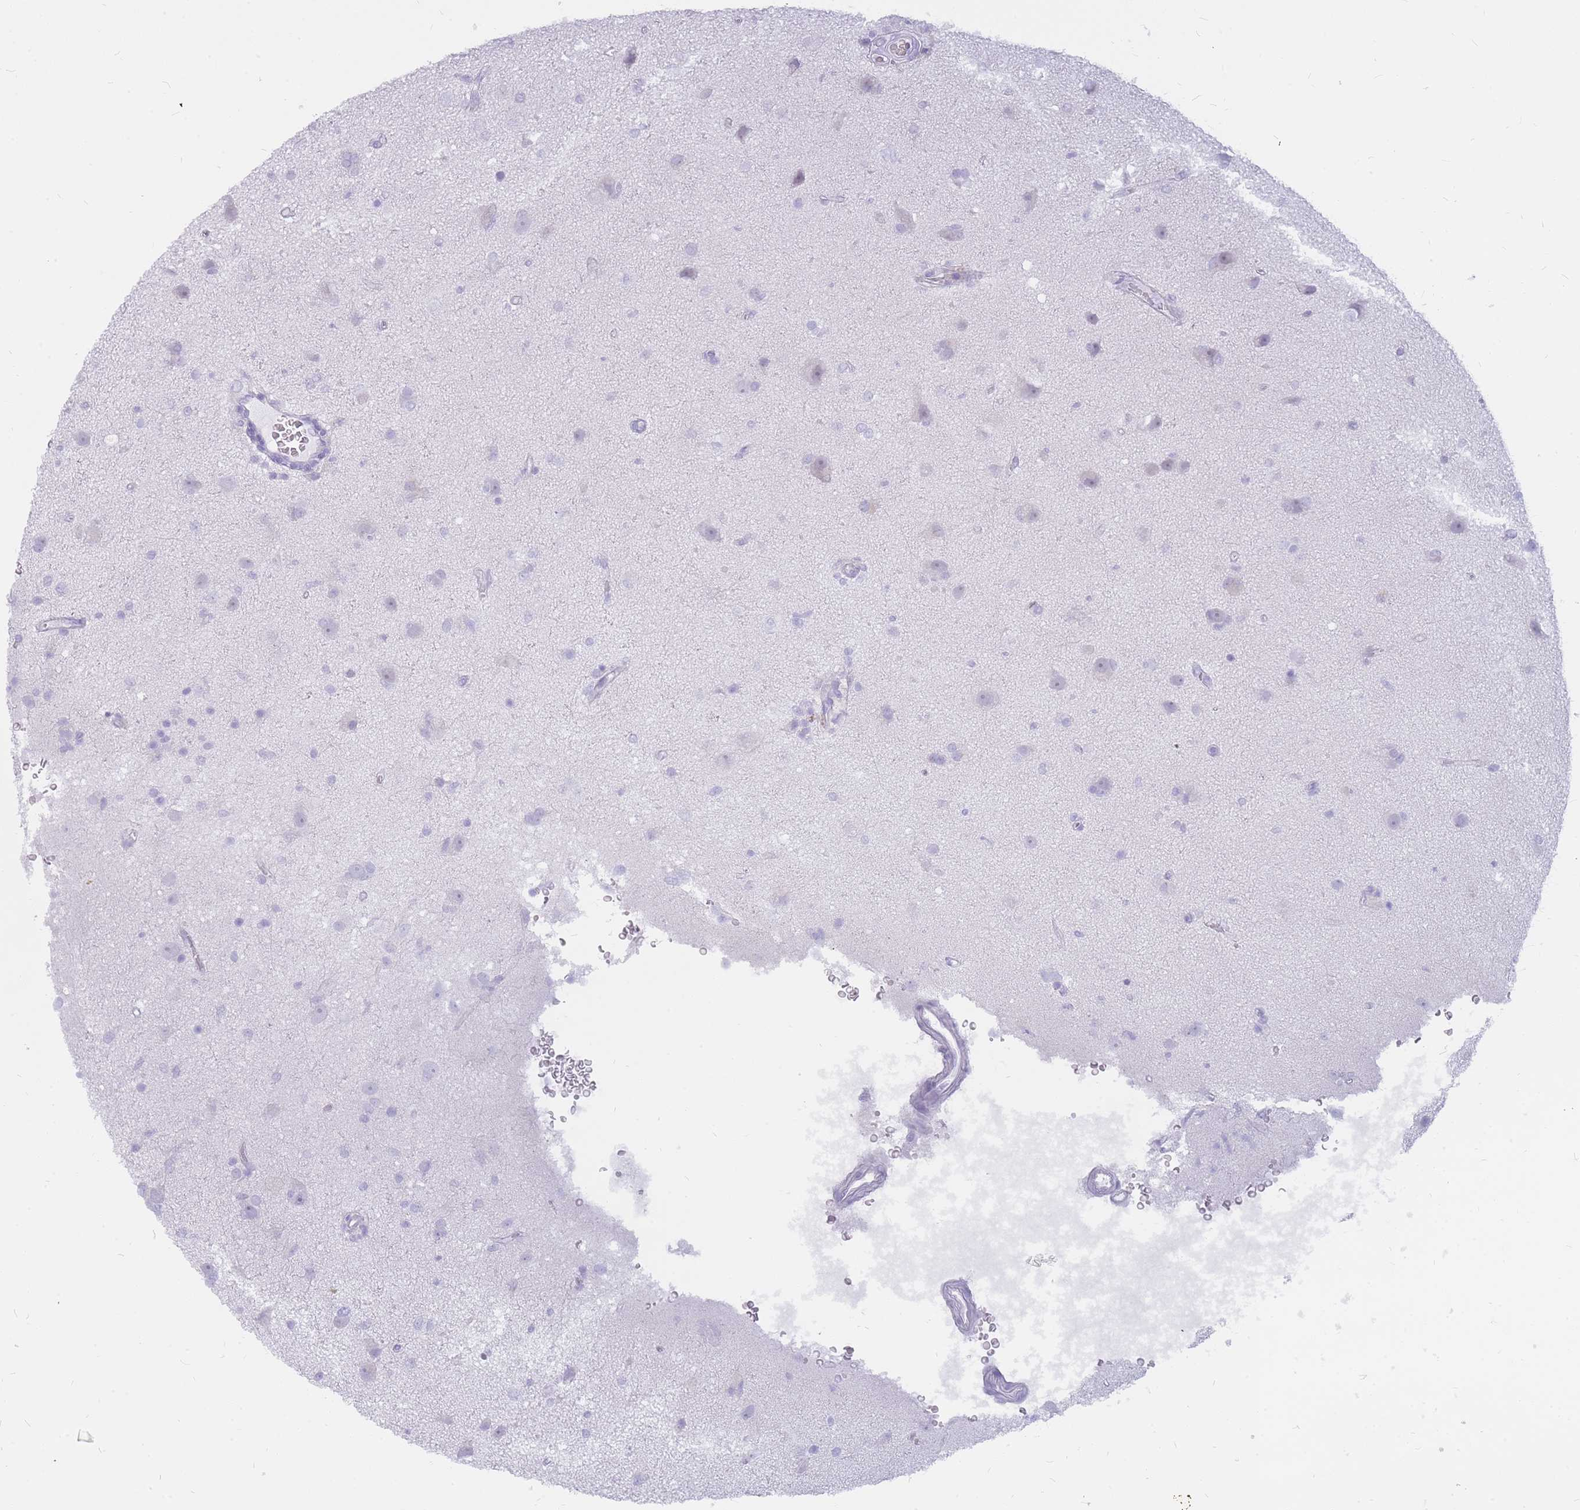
{"staining": {"intensity": "negative", "quantity": "none", "location": "none"}, "tissue": "glioma", "cell_type": "Tumor cells", "image_type": "cancer", "snomed": [{"axis": "morphology", "description": "Glioma, malignant, High grade"}, {"axis": "topography", "description": "Brain"}], "caption": "Glioma was stained to show a protein in brown. There is no significant positivity in tumor cells. The staining was performed using DAB to visualize the protein expression in brown, while the nuclei were stained in blue with hematoxylin (Magnification: 20x).", "gene": "INS", "patient": {"sex": "female", "age": 57}}